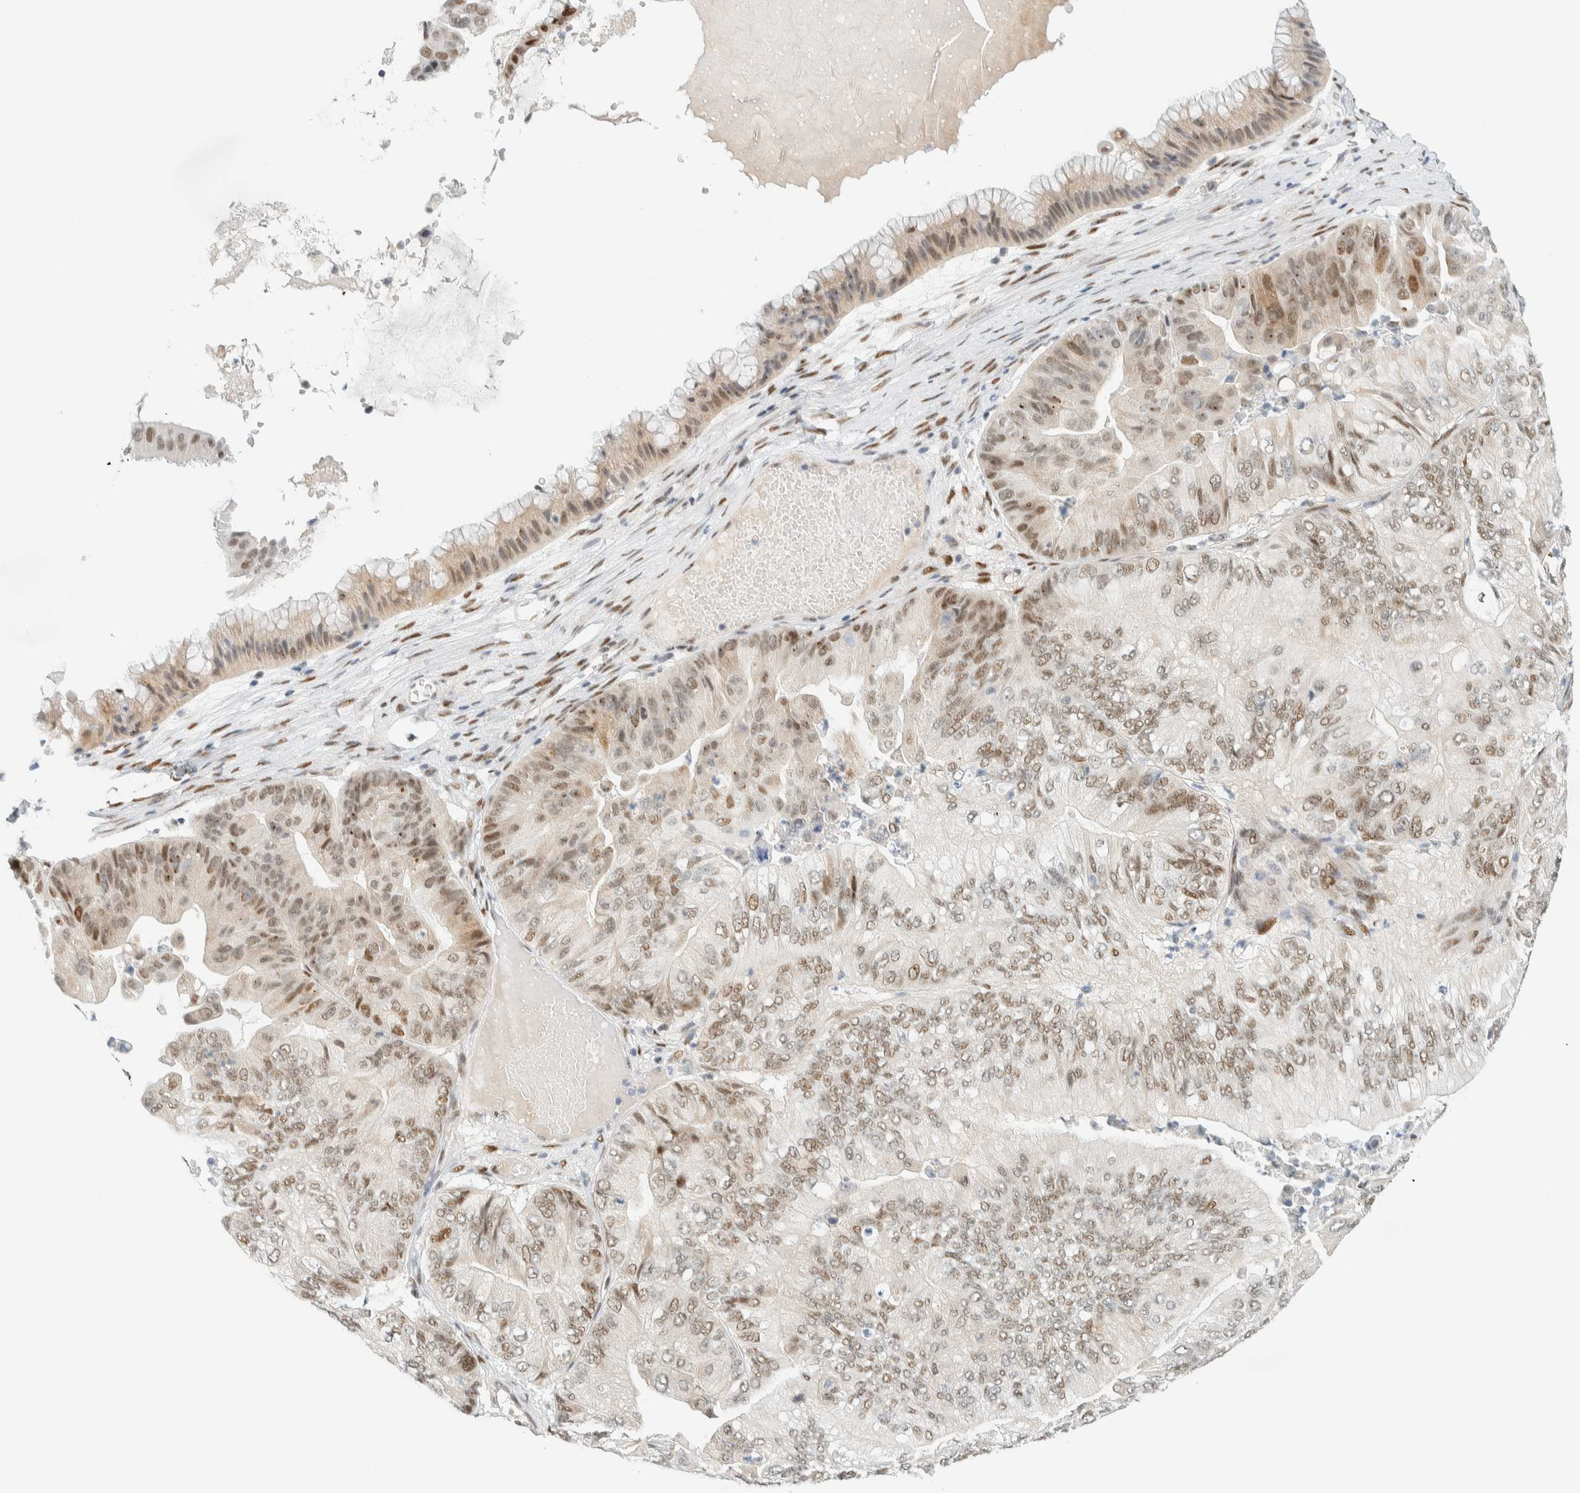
{"staining": {"intensity": "moderate", "quantity": "<25%", "location": "nuclear"}, "tissue": "ovarian cancer", "cell_type": "Tumor cells", "image_type": "cancer", "snomed": [{"axis": "morphology", "description": "Cystadenocarcinoma, mucinous, NOS"}, {"axis": "topography", "description": "Ovary"}], "caption": "Ovarian mucinous cystadenocarcinoma stained for a protein reveals moderate nuclear positivity in tumor cells. The staining was performed using DAB (3,3'-diaminobenzidine), with brown indicating positive protein expression. Nuclei are stained blue with hematoxylin.", "gene": "ZNF683", "patient": {"sex": "female", "age": 61}}